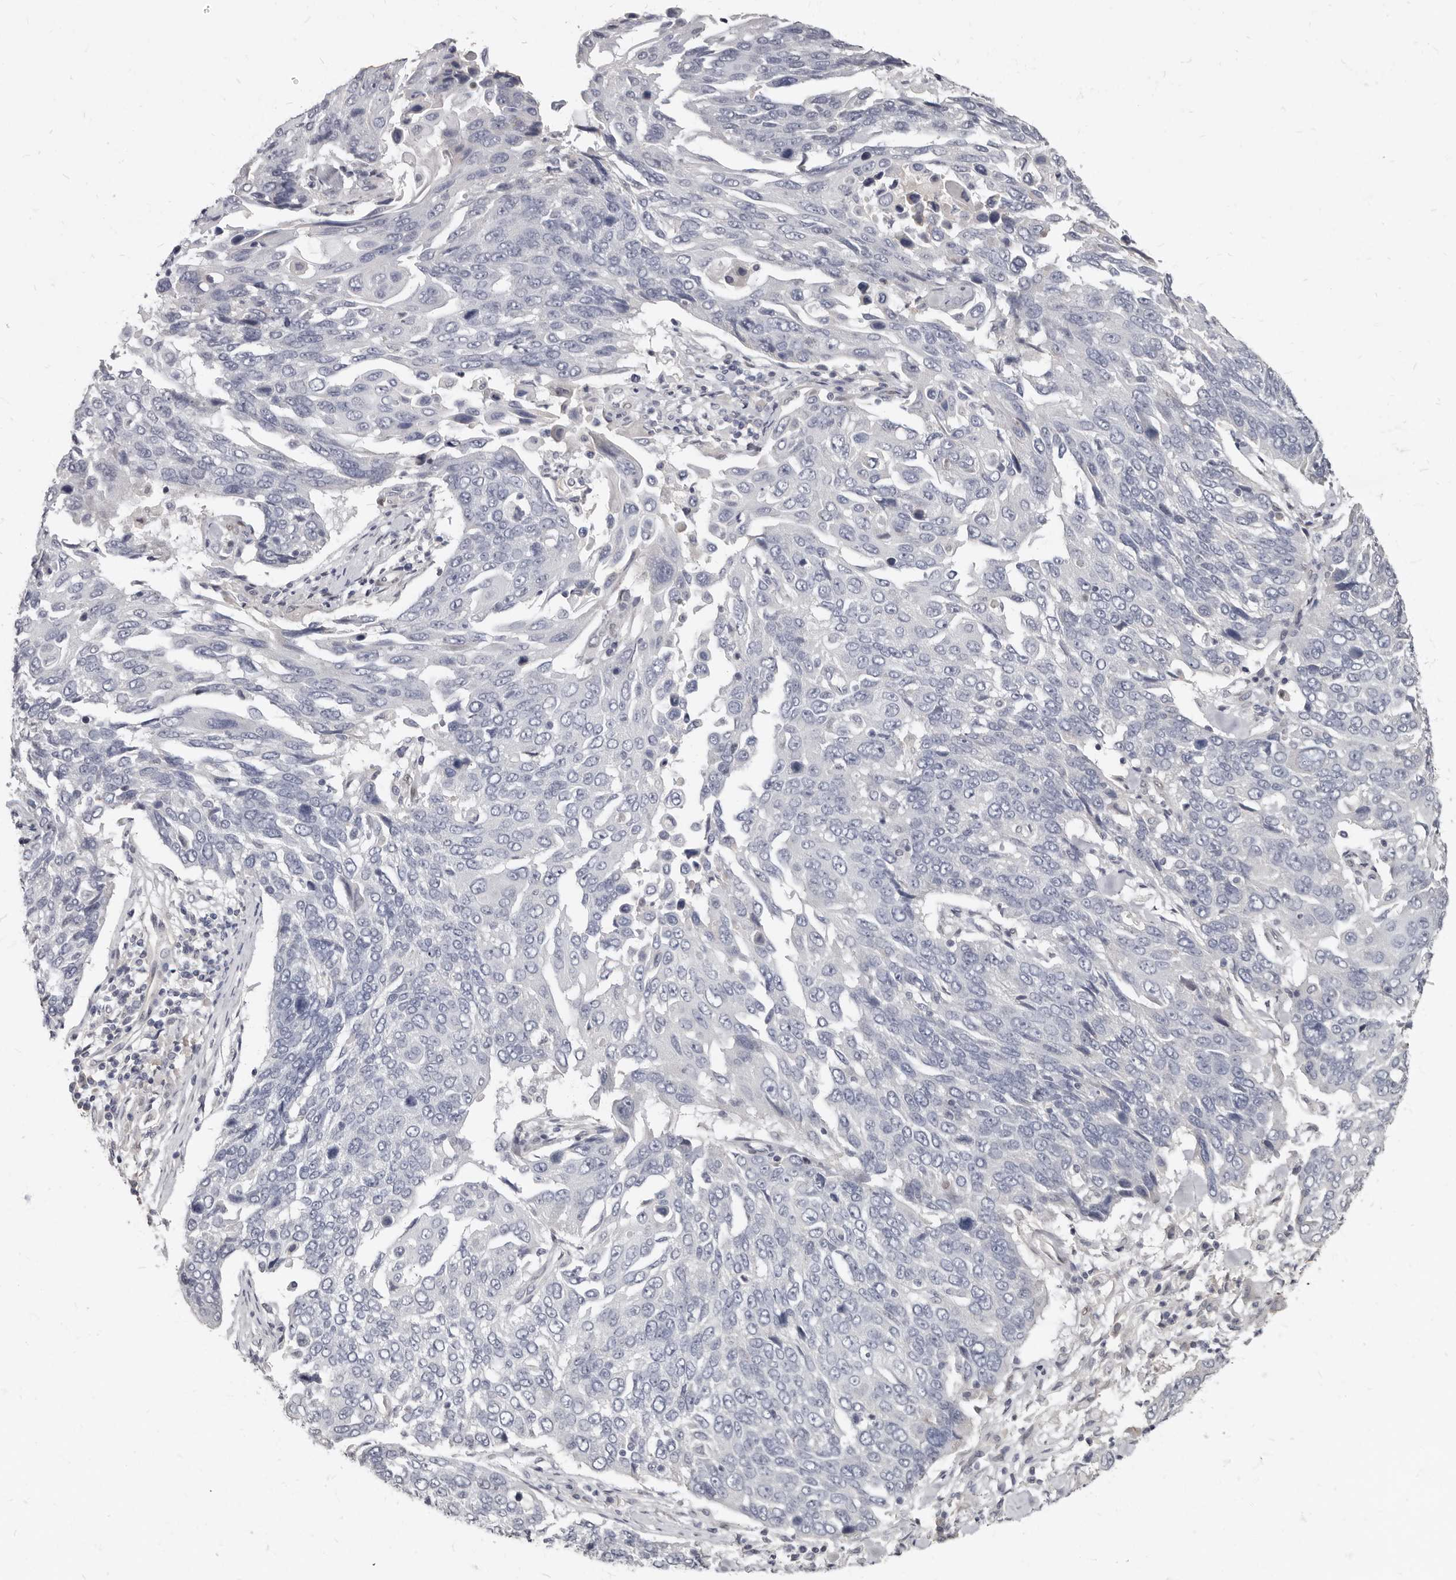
{"staining": {"intensity": "negative", "quantity": "none", "location": "none"}, "tissue": "lung cancer", "cell_type": "Tumor cells", "image_type": "cancer", "snomed": [{"axis": "morphology", "description": "Squamous cell carcinoma, NOS"}, {"axis": "topography", "description": "Lung"}], "caption": "There is no significant staining in tumor cells of squamous cell carcinoma (lung). The staining is performed using DAB (3,3'-diaminobenzidine) brown chromogen with nuclei counter-stained in using hematoxylin.", "gene": "MRGPRF", "patient": {"sex": "male", "age": 66}}